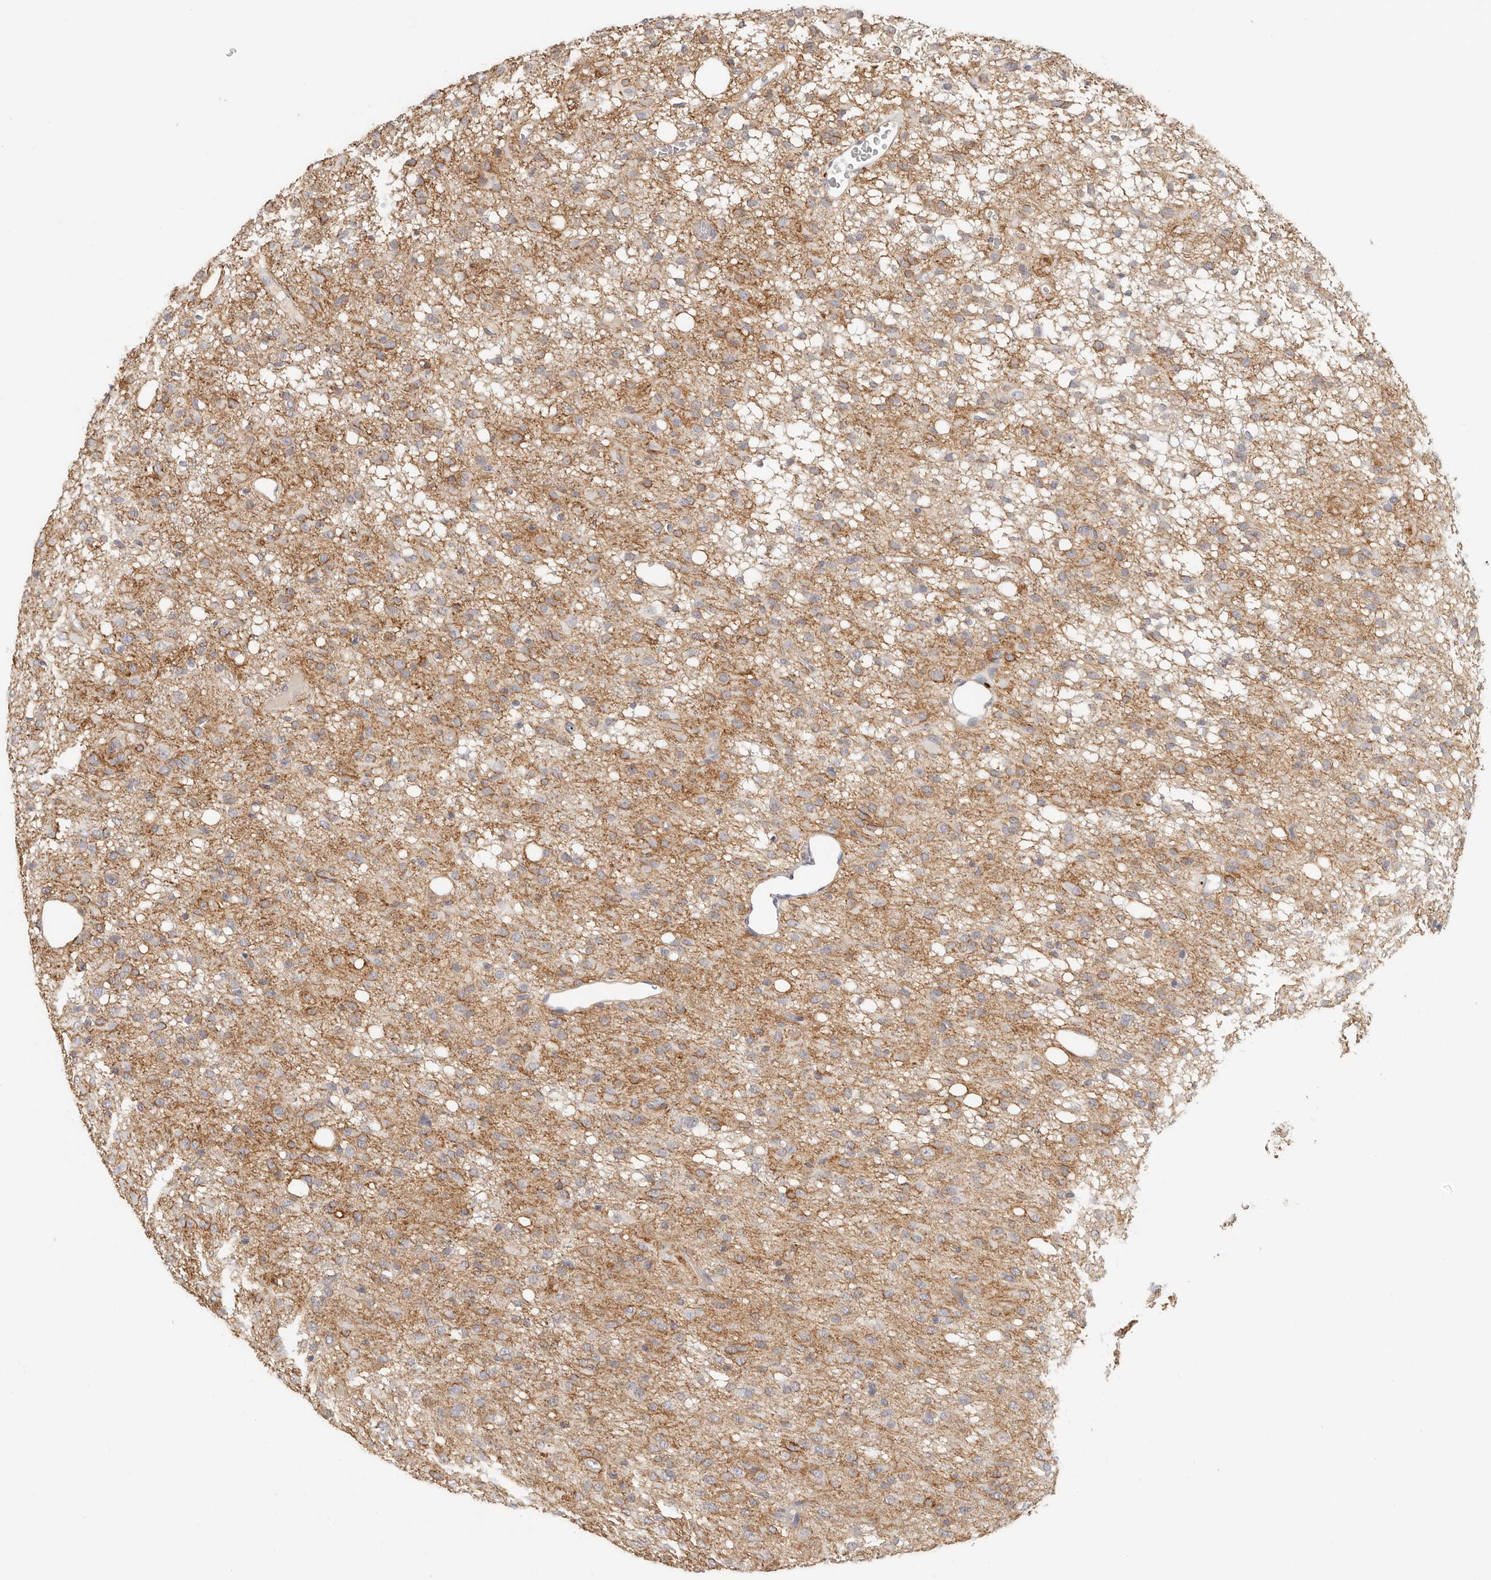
{"staining": {"intensity": "weak", "quantity": ">75%", "location": "cytoplasmic/membranous"}, "tissue": "glioma", "cell_type": "Tumor cells", "image_type": "cancer", "snomed": [{"axis": "morphology", "description": "Glioma, malignant, High grade"}, {"axis": "topography", "description": "Brain"}], "caption": "Human high-grade glioma (malignant) stained for a protein (brown) displays weak cytoplasmic/membranous positive positivity in approximately >75% of tumor cells.", "gene": "ANXA9", "patient": {"sex": "female", "age": 59}}